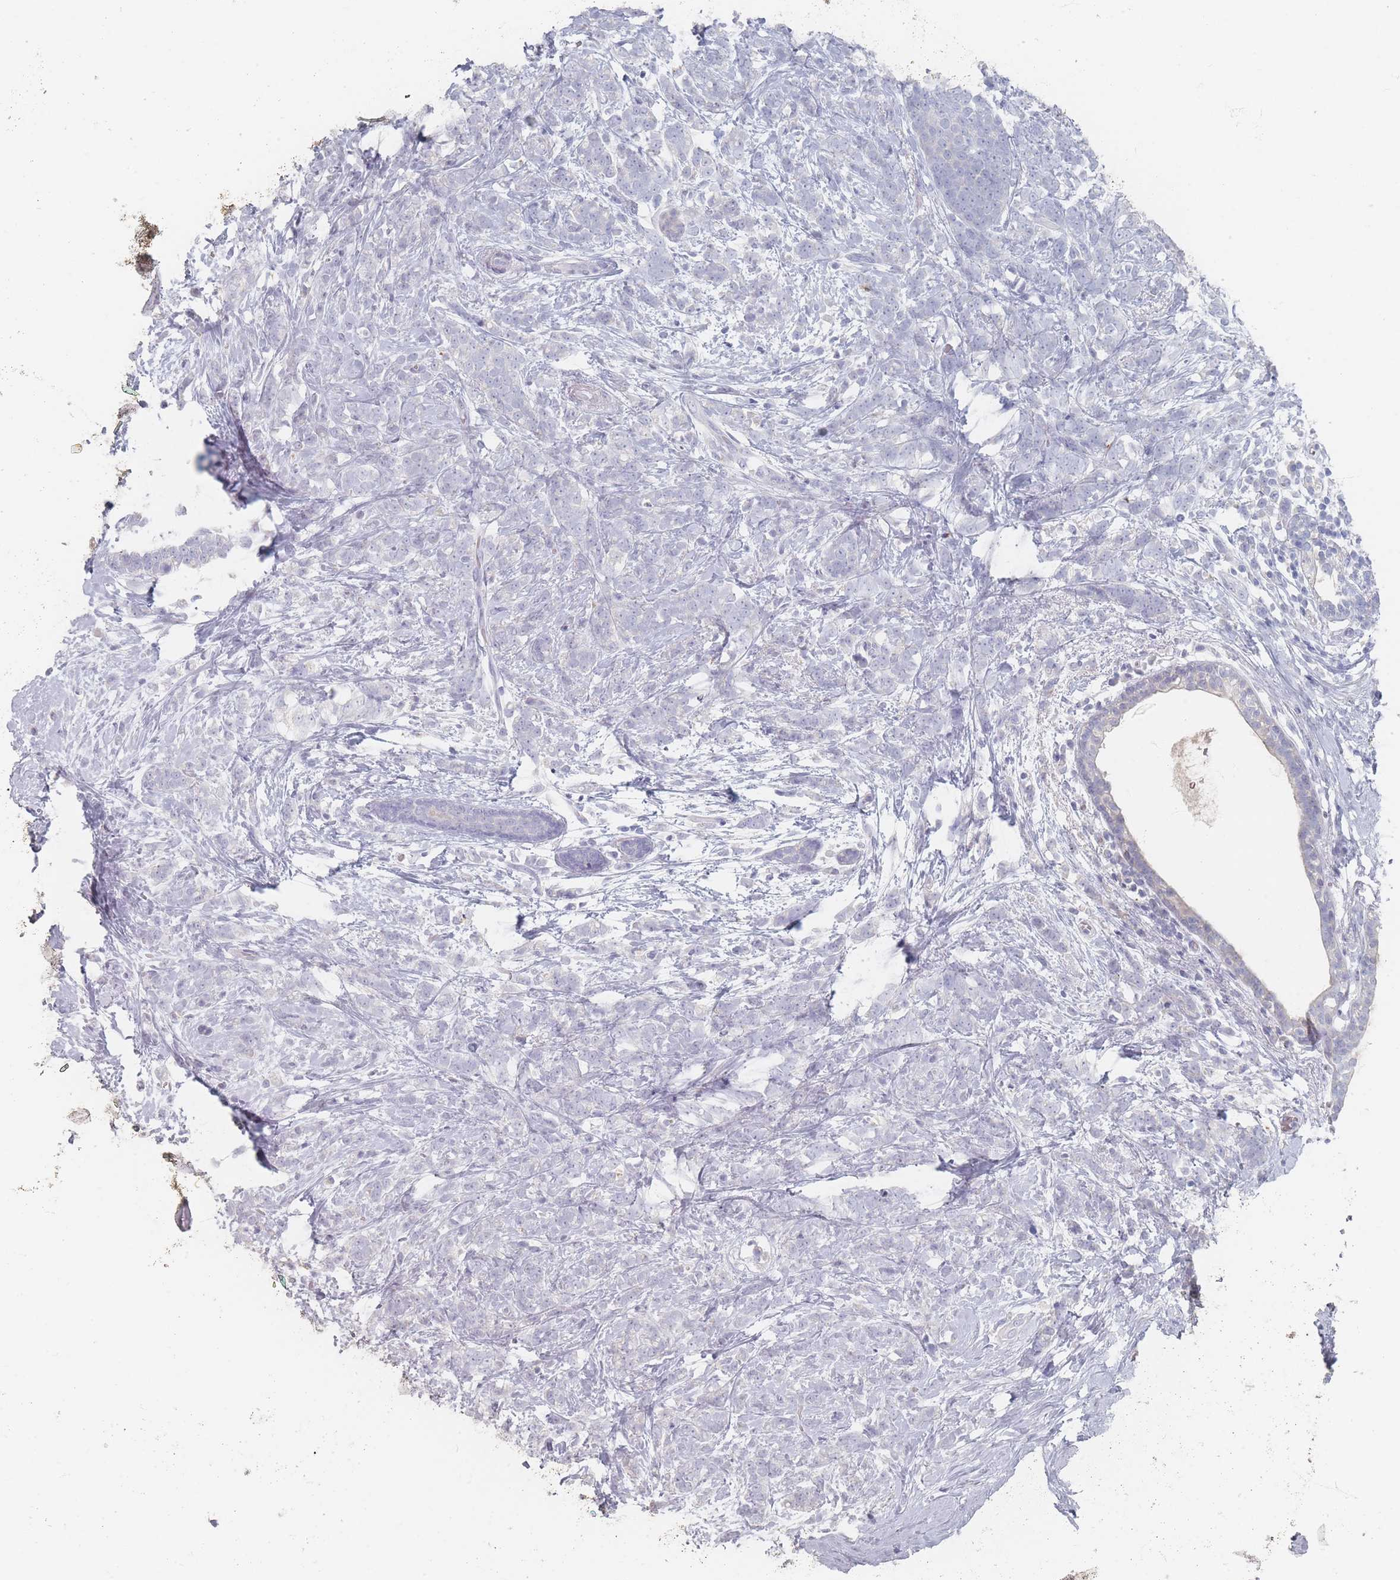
{"staining": {"intensity": "negative", "quantity": "none", "location": "none"}, "tissue": "breast cancer", "cell_type": "Tumor cells", "image_type": "cancer", "snomed": [{"axis": "morphology", "description": "Lobular carcinoma"}, {"axis": "topography", "description": "Breast"}], "caption": "The immunohistochemistry micrograph has no significant expression in tumor cells of breast cancer tissue.", "gene": "HELZ2", "patient": {"sex": "female", "age": 58}}